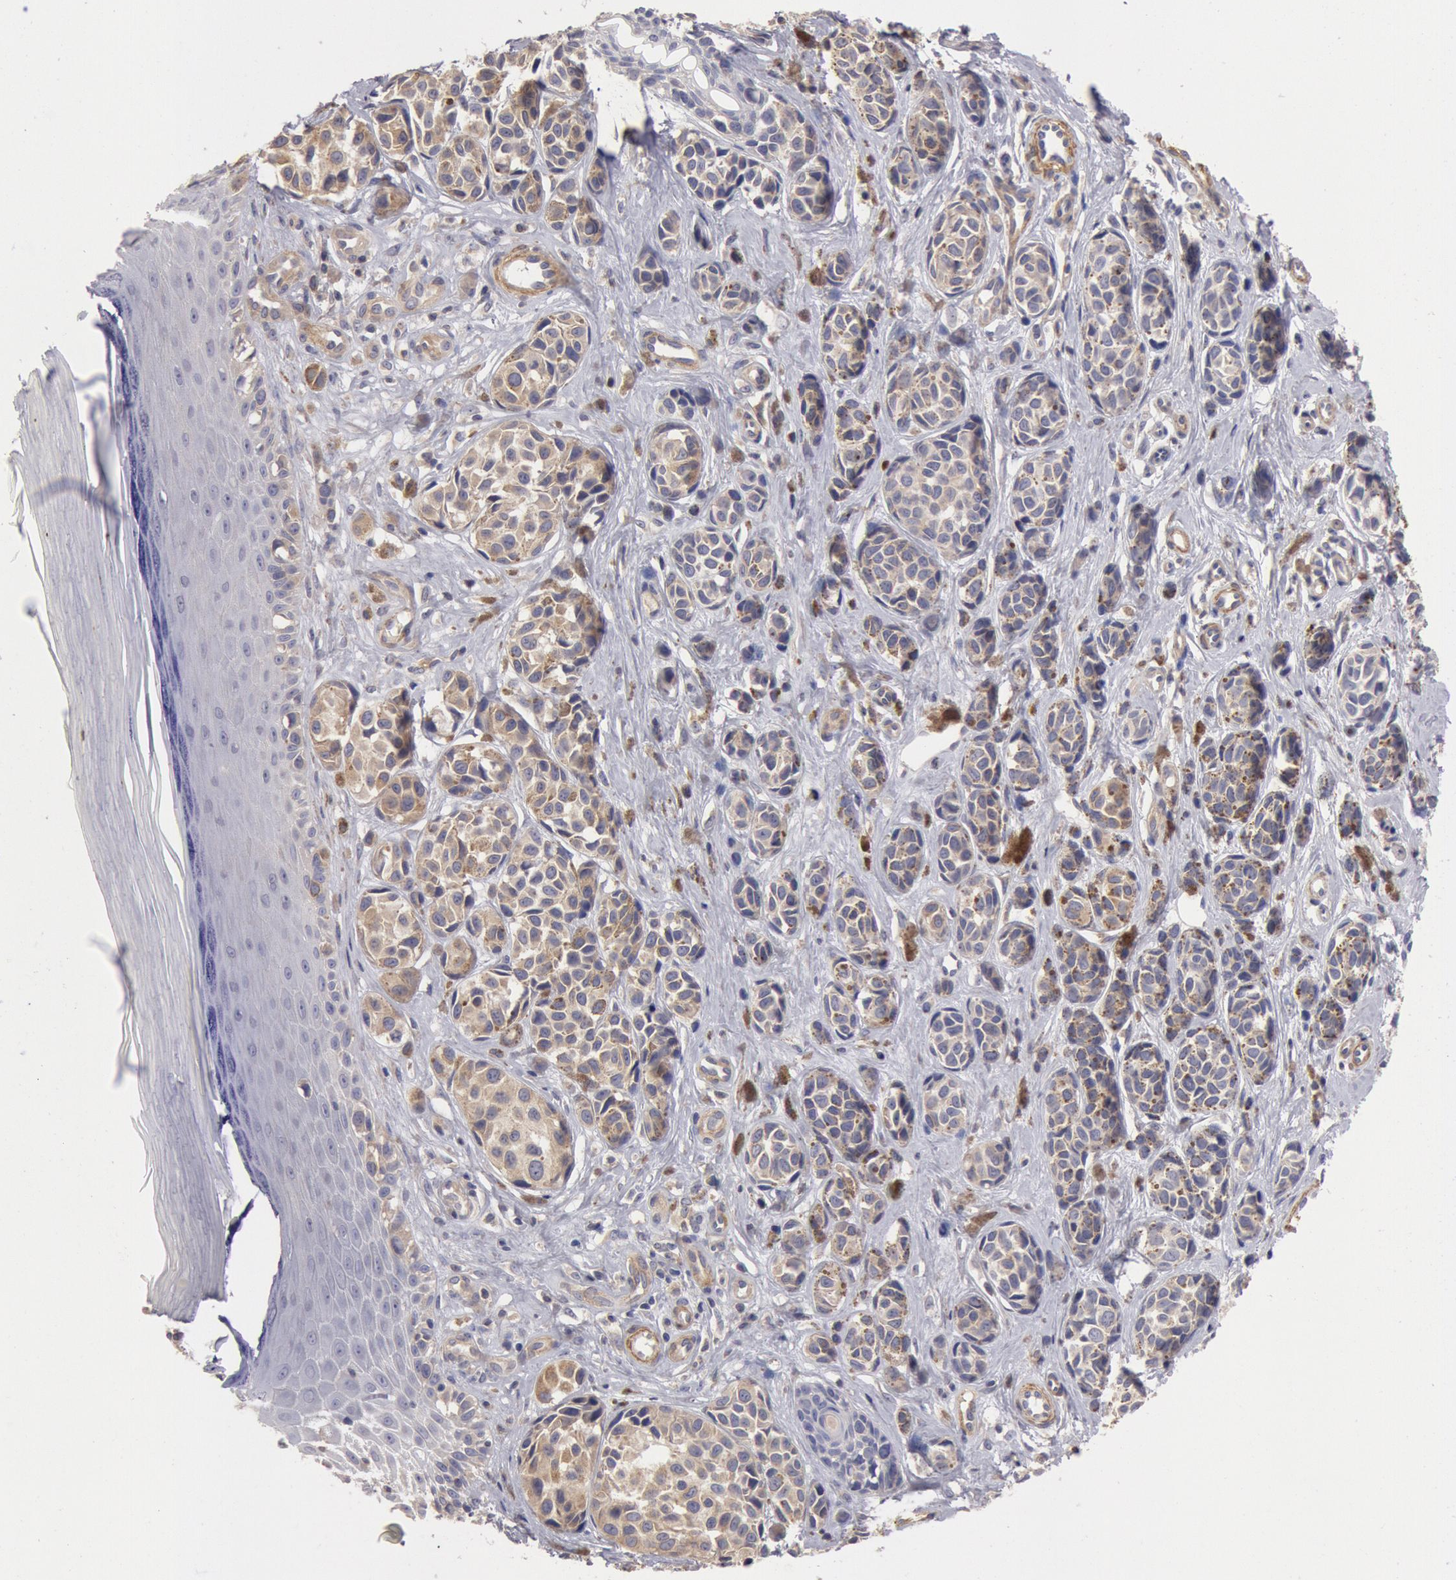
{"staining": {"intensity": "moderate", "quantity": ">75%", "location": "cytoplasmic/membranous"}, "tissue": "melanoma", "cell_type": "Tumor cells", "image_type": "cancer", "snomed": [{"axis": "morphology", "description": "Malignant melanoma, NOS"}, {"axis": "topography", "description": "Skin"}], "caption": "Immunohistochemical staining of melanoma displays medium levels of moderate cytoplasmic/membranous staining in approximately >75% of tumor cells.", "gene": "TMED8", "patient": {"sex": "male", "age": 79}}